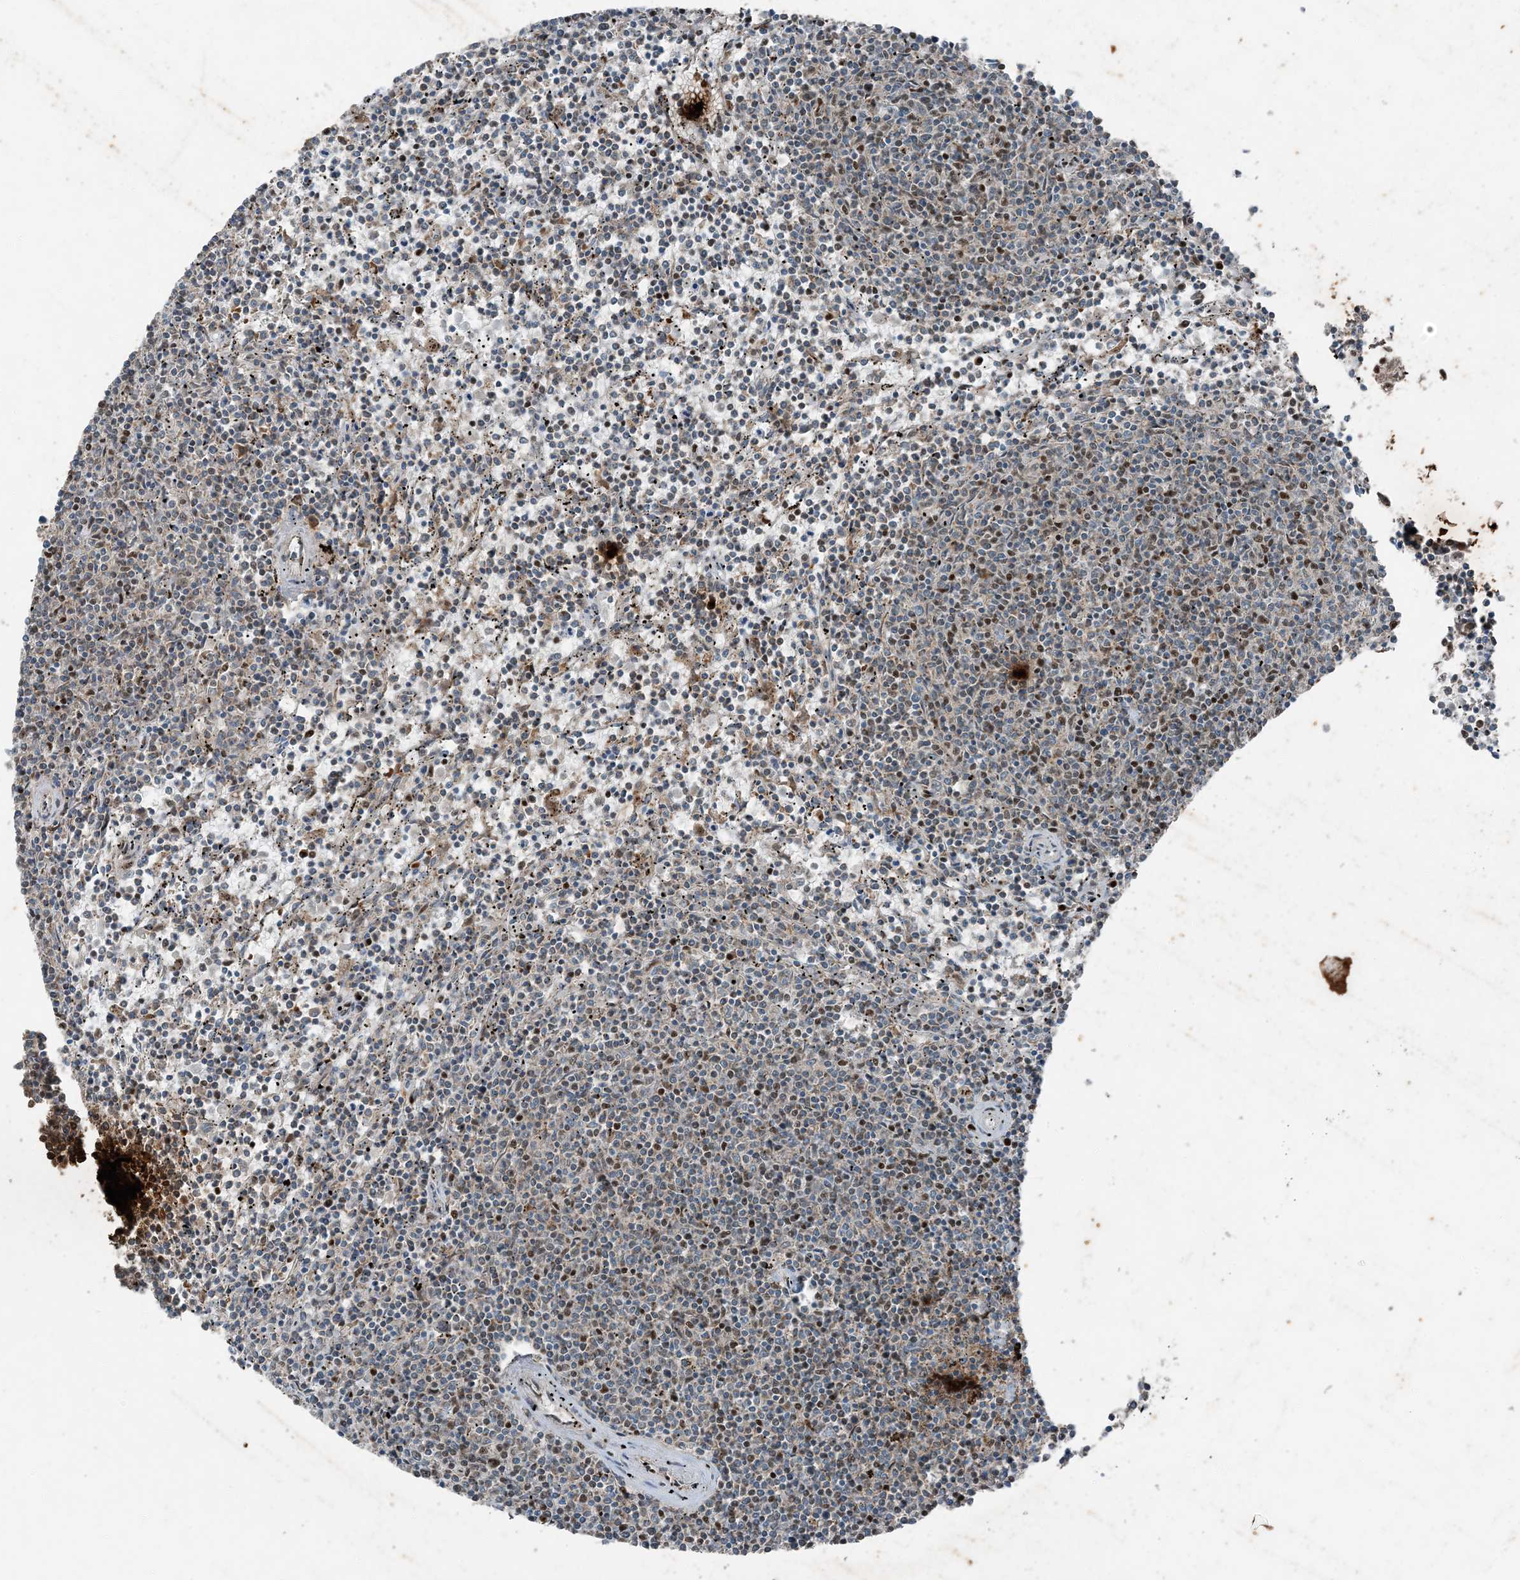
{"staining": {"intensity": "negative", "quantity": "none", "location": "none"}, "tissue": "lymphoma", "cell_type": "Tumor cells", "image_type": "cancer", "snomed": [{"axis": "morphology", "description": "Malignant lymphoma, non-Hodgkin's type, Low grade"}, {"axis": "topography", "description": "Spleen"}], "caption": "A high-resolution micrograph shows immunohistochemistry staining of low-grade malignant lymphoma, non-Hodgkin's type, which shows no significant expression in tumor cells.", "gene": "TADA2B", "patient": {"sex": "female", "age": 50}}